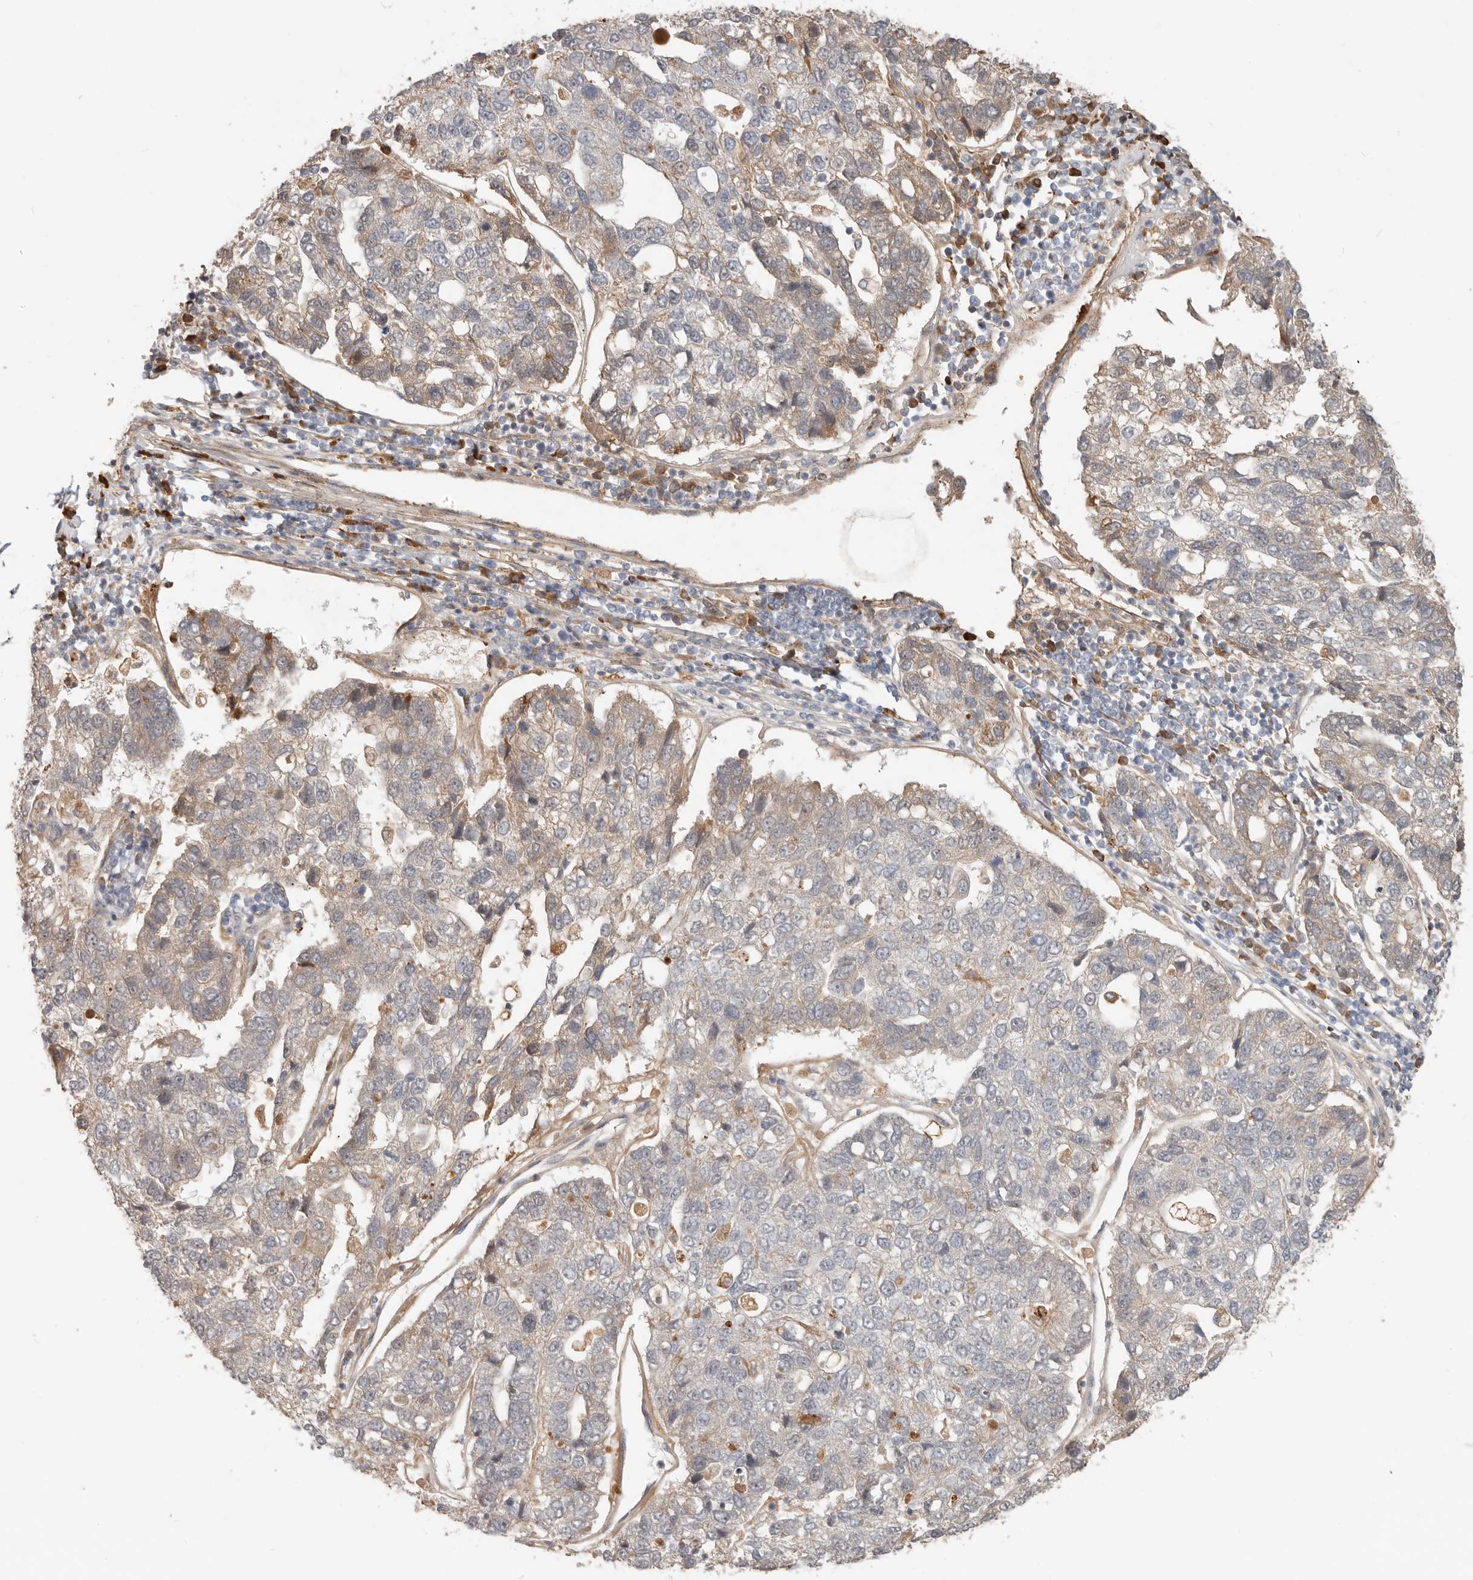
{"staining": {"intensity": "weak", "quantity": "<25%", "location": "cytoplasmic/membranous"}, "tissue": "pancreatic cancer", "cell_type": "Tumor cells", "image_type": "cancer", "snomed": [{"axis": "morphology", "description": "Adenocarcinoma, NOS"}, {"axis": "topography", "description": "Pancreas"}], "caption": "Immunohistochemistry of adenocarcinoma (pancreatic) displays no positivity in tumor cells. Brightfield microscopy of immunohistochemistry stained with DAB (brown) and hematoxylin (blue), captured at high magnification.", "gene": "MTFR2", "patient": {"sex": "female", "age": 61}}